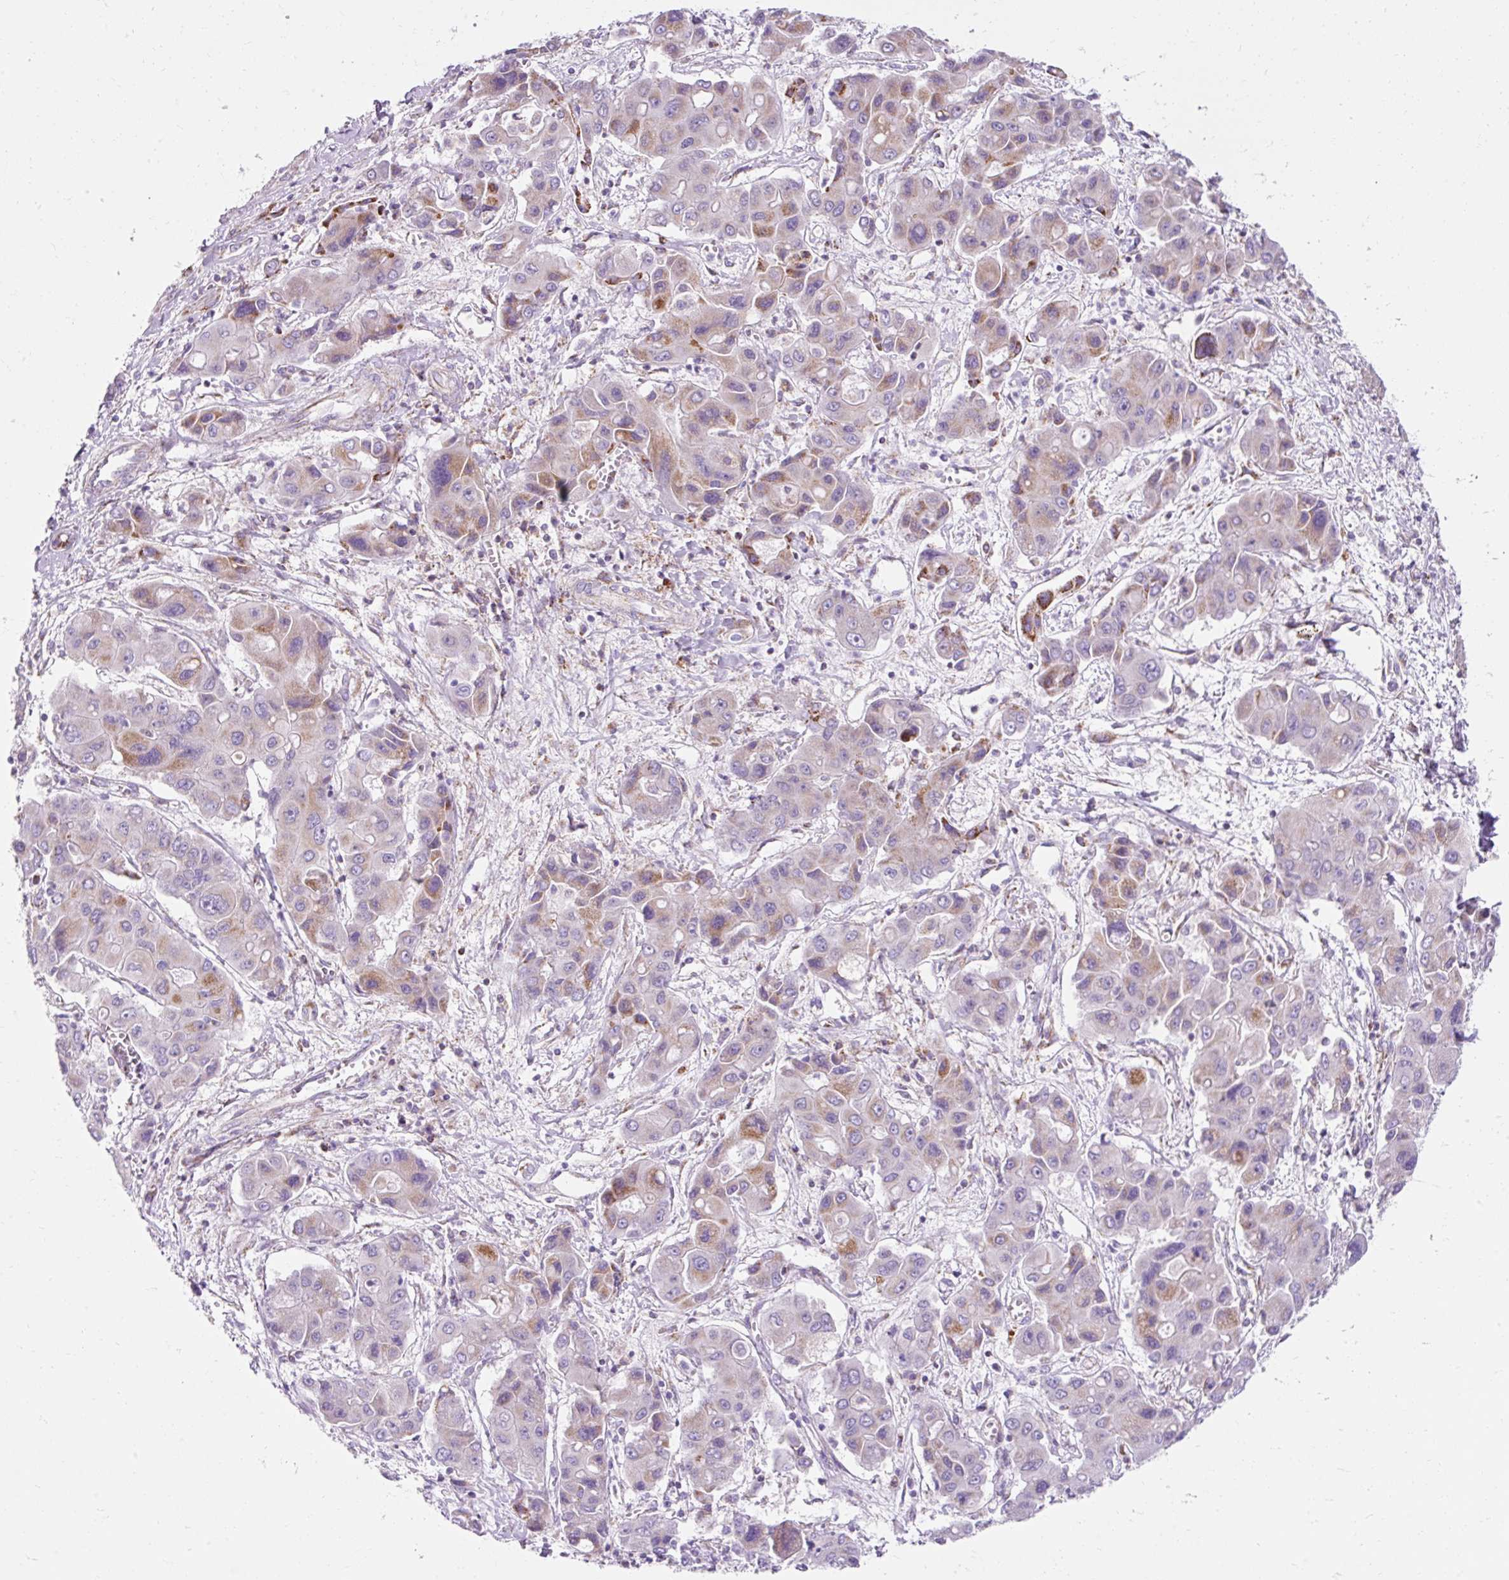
{"staining": {"intensity": "weak", "quantity": "25%-75%", "location": "cytoplasmic/membranous"}, "tissue": "liver cancer", "cell_type": "Tumor cells", "image_type": "cancer", "snomed": [{"axis": "morphology", "description": "Cholangiocarcinoma"}, {"axis": "topography", "description": "Liver"}], "caption": "Immunohistochemistry (IHC) histopathology image of human liver cancer stained for a protein (brown), which exhibits low levels of weak cytoplasmic/membranous staining in about 25%-75% of tumor cells.", "gene": "PLPP2", "patient": {"sex": "male", "age": 67}}